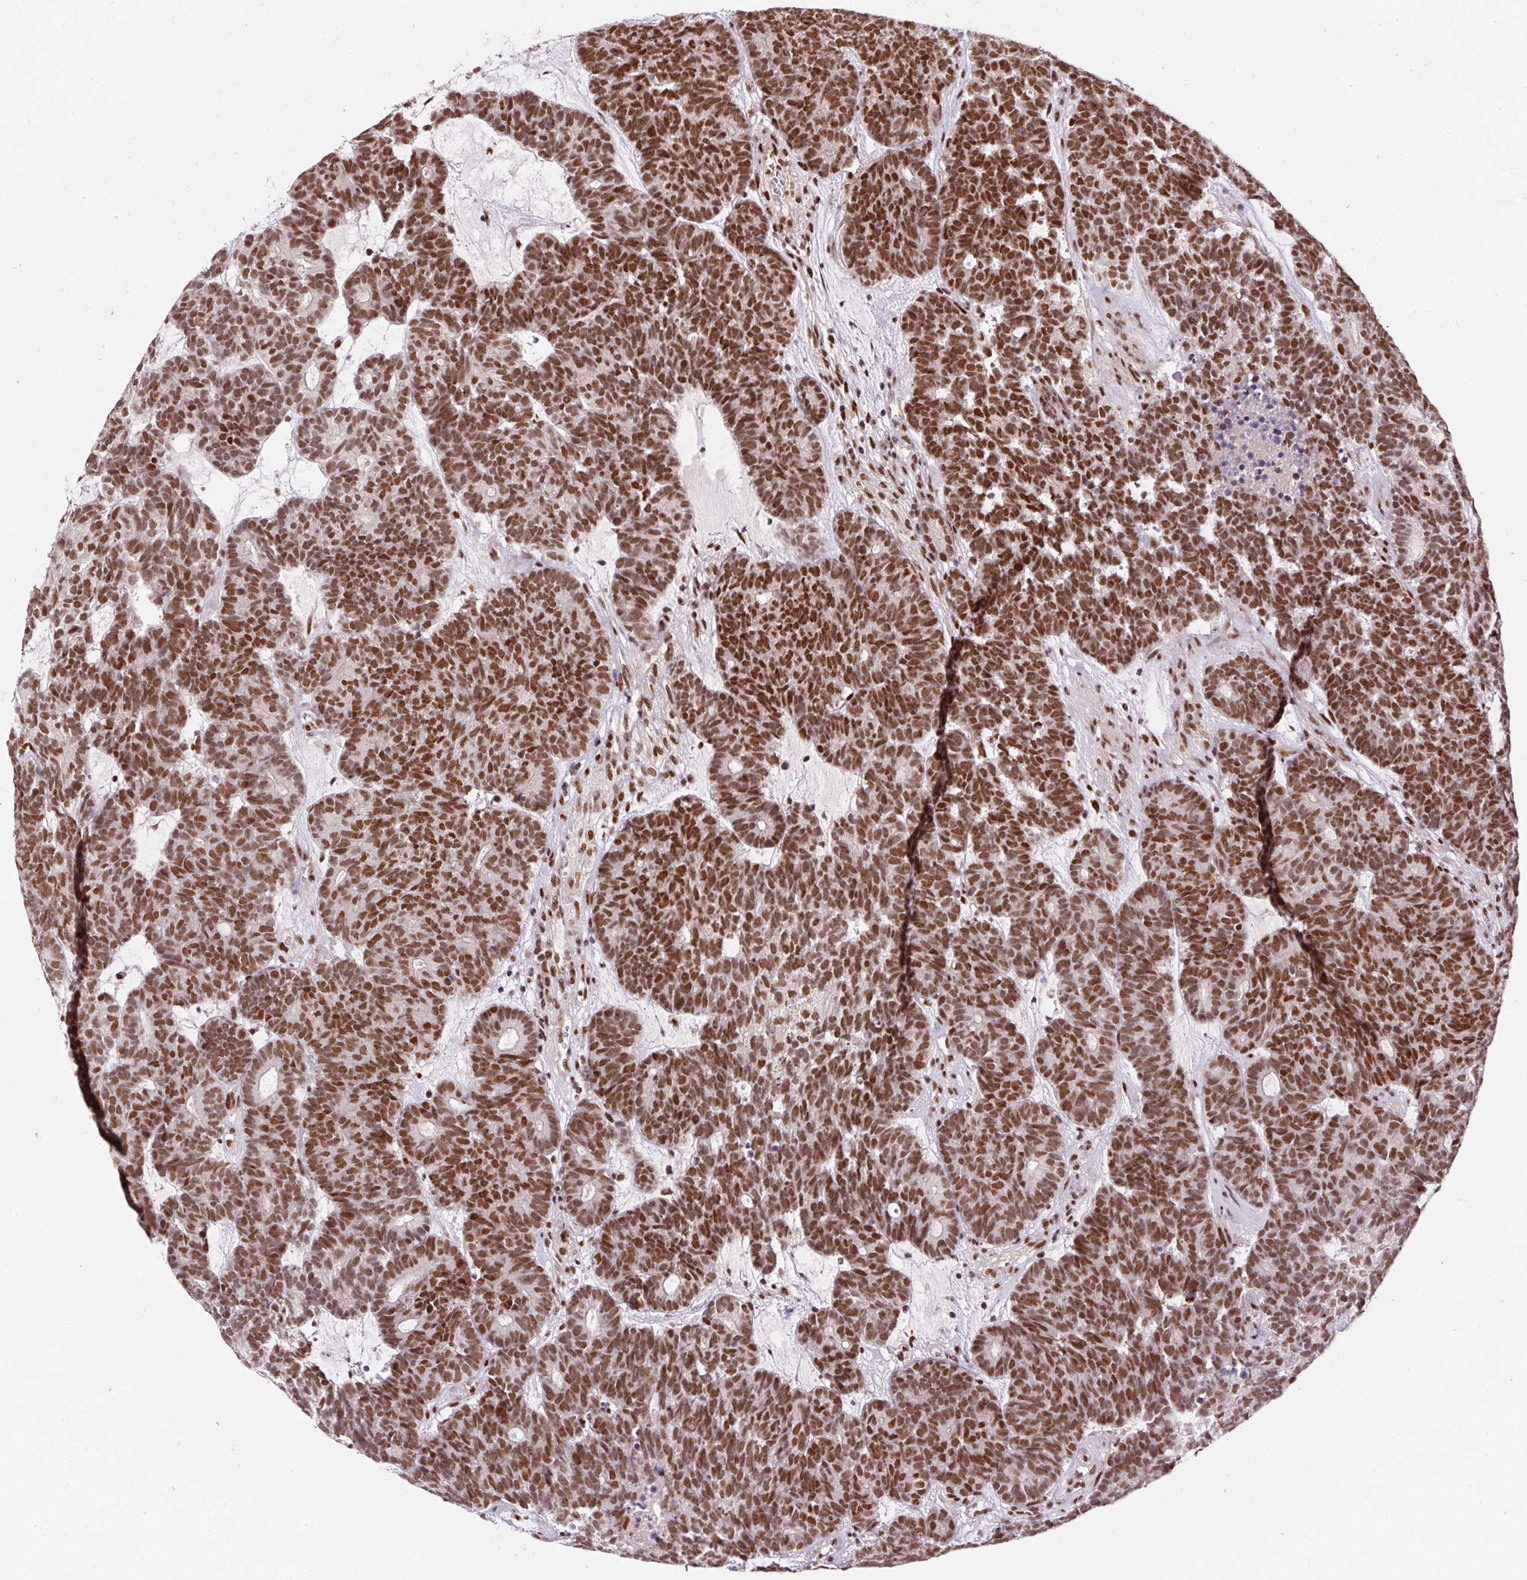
{"staining": {"intensity": "strong", "quantity": ">75%", "location": "nuclear"}, "tissue": "head and neck cancer", "cell_type": "Tumor cells", "image_type": "cancer", "snomed": [{"axis": "morphology", "description": "Adenocarcinoma, NOS"}, {"axis": "topography", "description": "Head-Neck"}], "caption": "Protein analysis of head and neck cancer tissue displays strong nuclear positivity in approximately >75% of tumor cells.", "gene": "HNRNPC", "patient": {"sex": "female", "age": 81}}